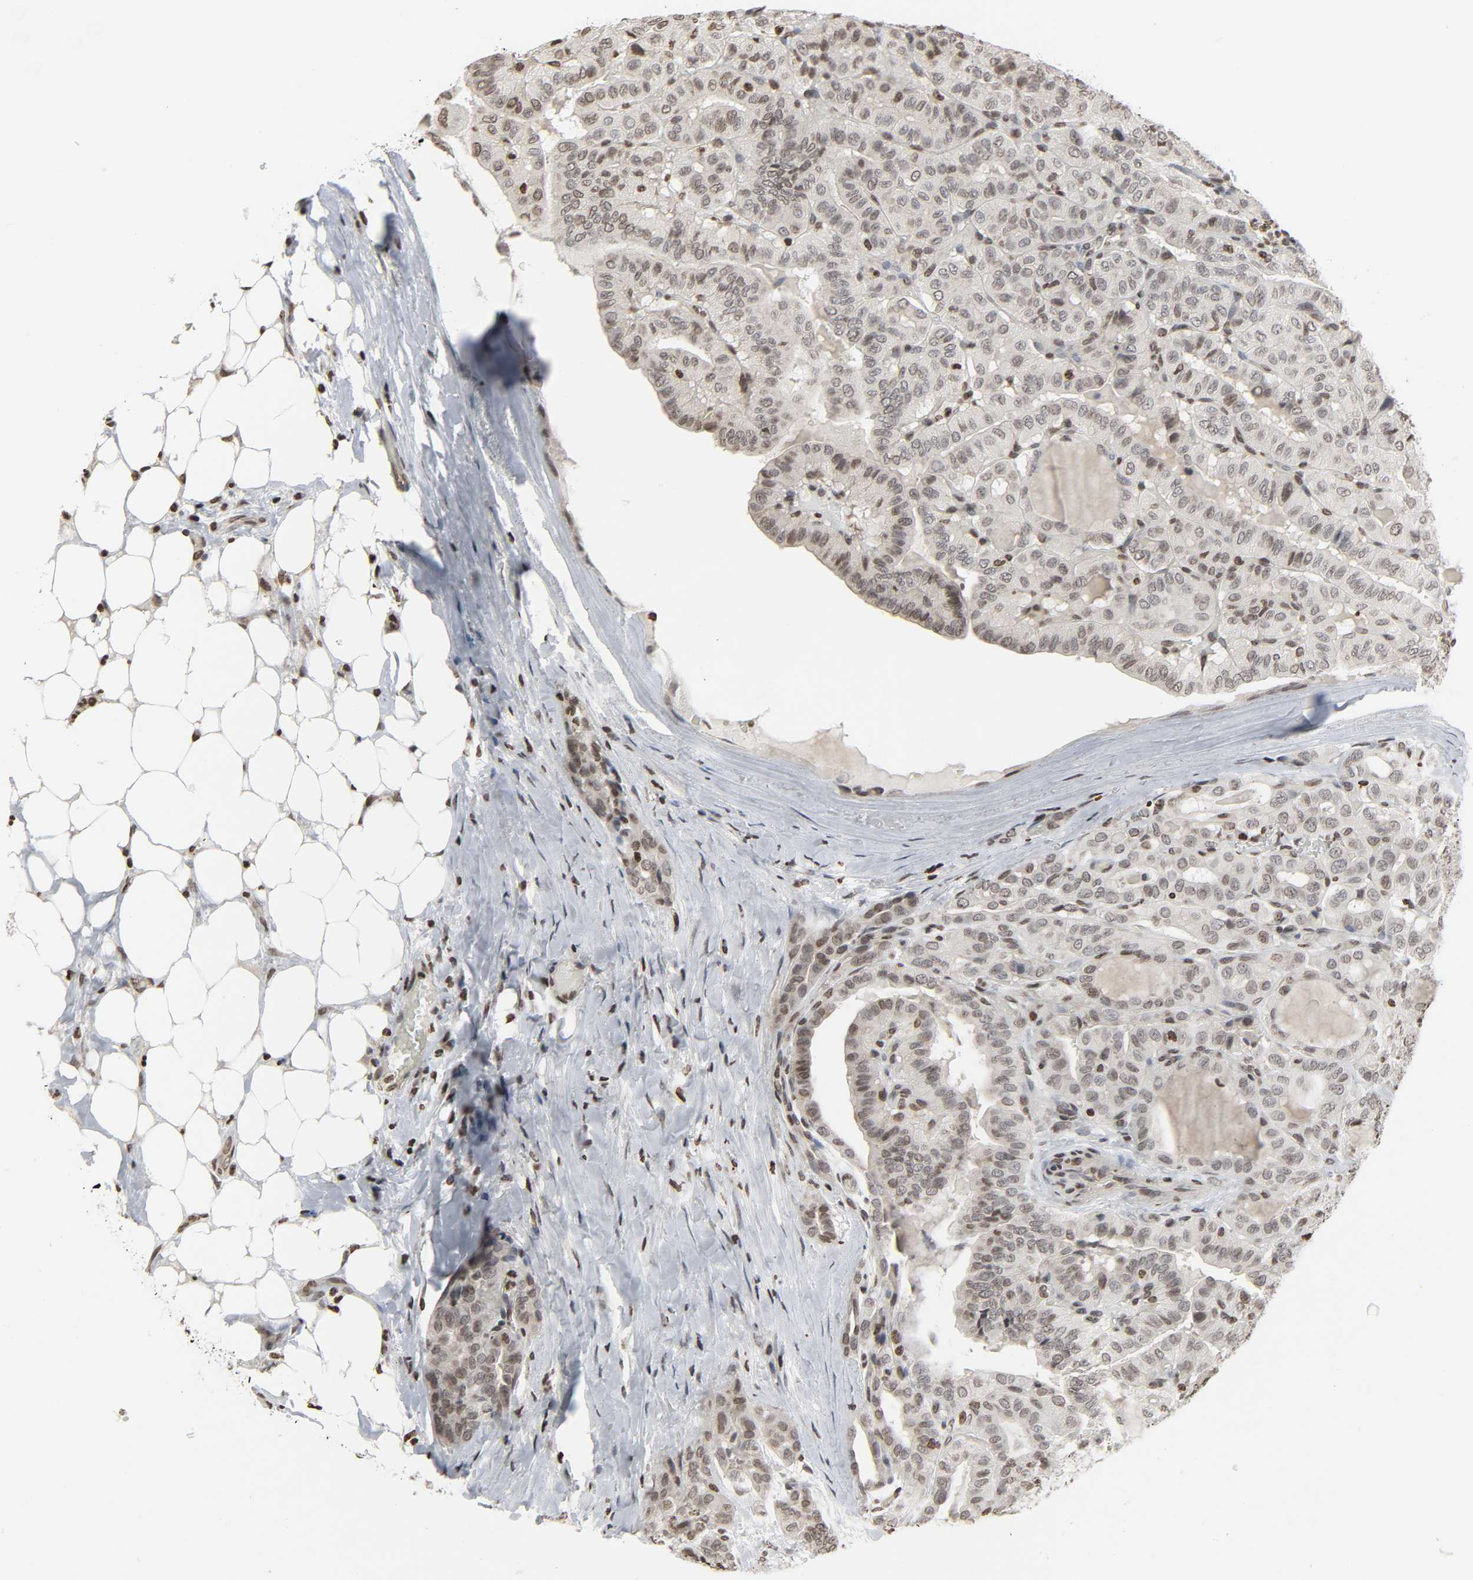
{"staining": {"intensity": "weak", "quantity": ">75%", "location": "nuclear"}, "tissue": "thyroid cancer", "cell_type": "Tumor cells", "image_type": "cancer", "snomed": [{"axis": "morphology", "description": "Papillary adenocarcinoma, NOS"}, {"axis": "topography", "description": "Thyroid gland"}], "caption": "IHC image of neoplastic tissue: human papillary adenocarcinoma (thyroid) stained using immunohistochemistry exhibits low levels of weak protein expression localized specifically in the nuclear of tumor cells, appearing as a nuclear brown color.", "gene": "ELAVL1", "patient": {"sex": "male", "age": 77}}